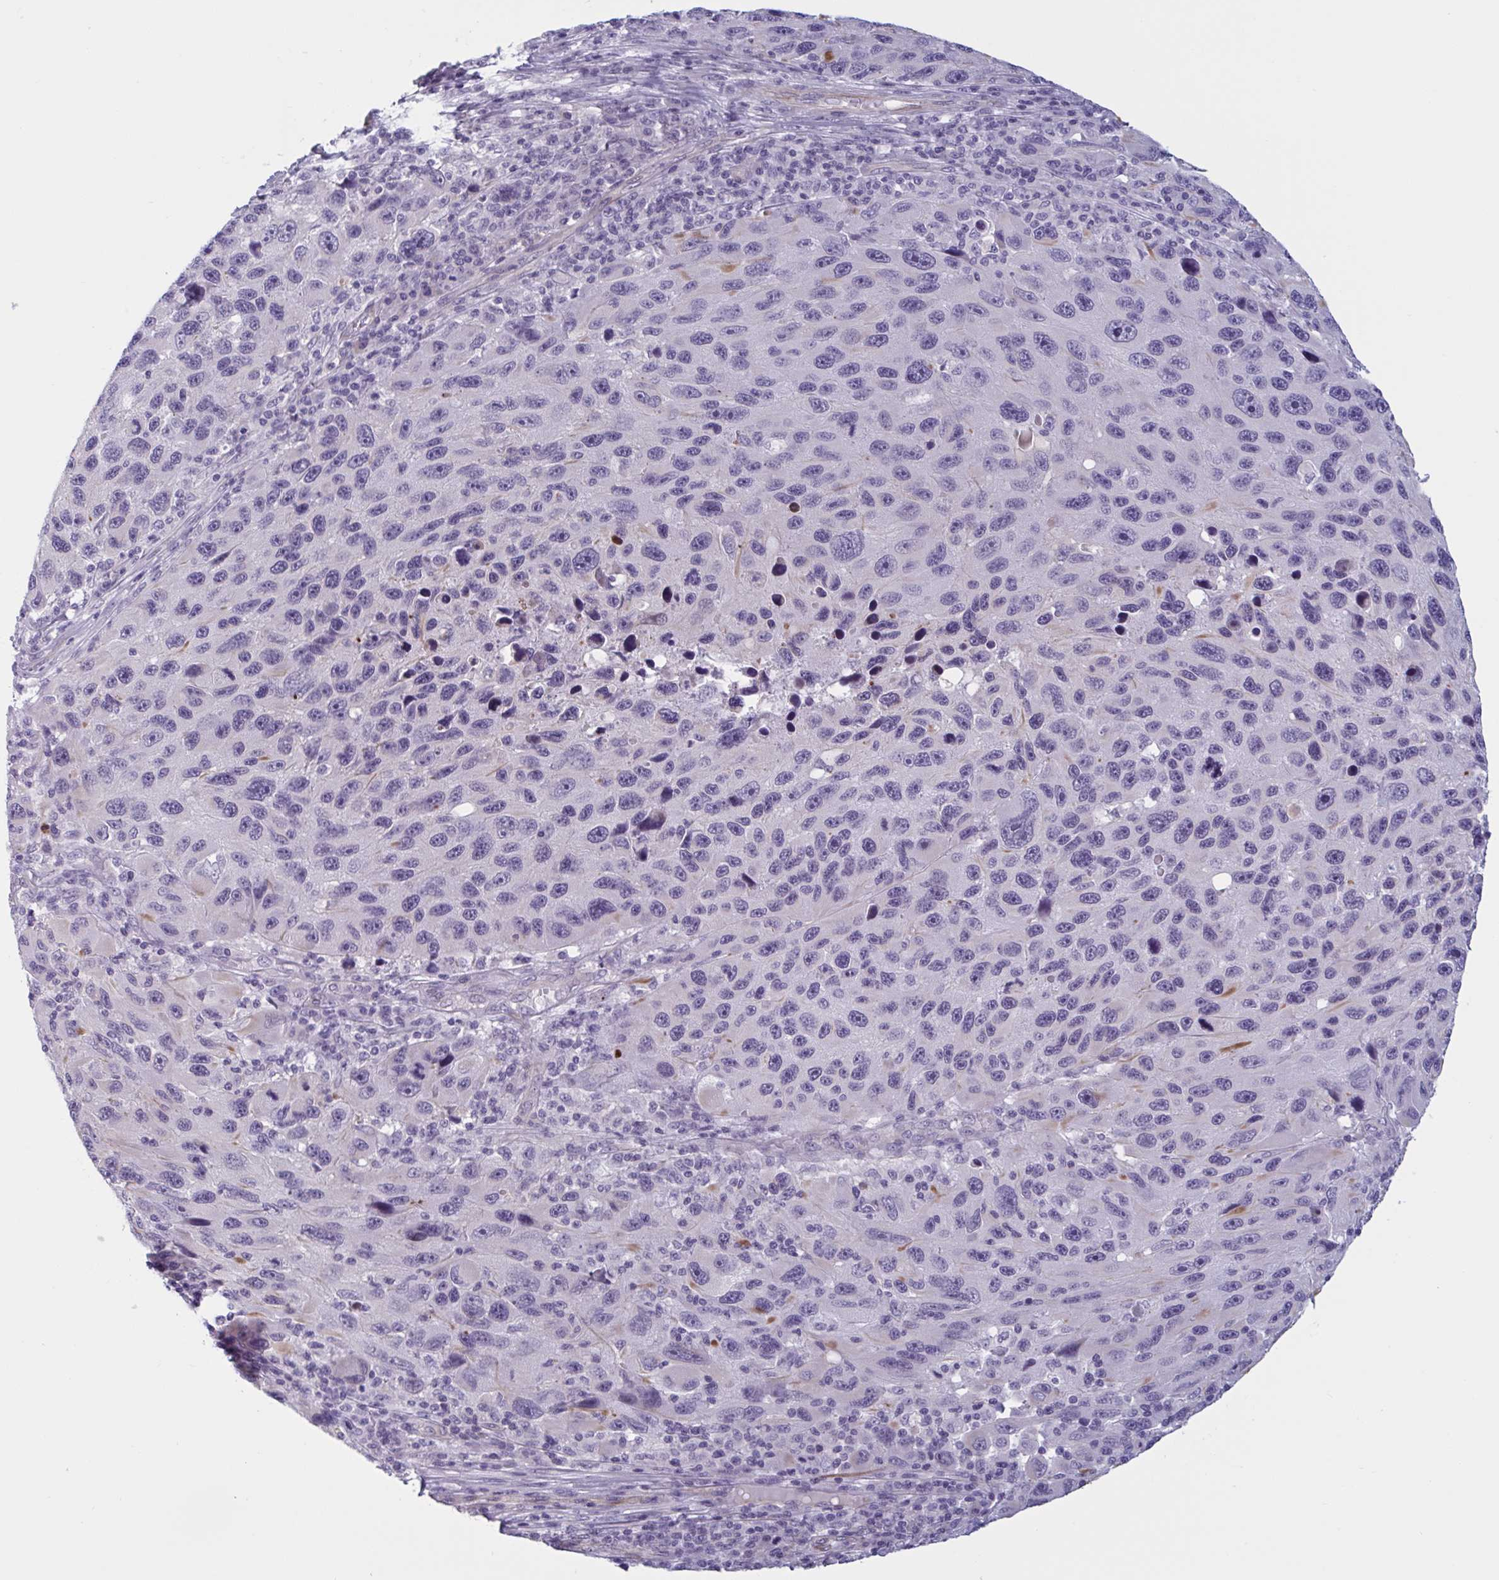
{"staining": {"intensity": "negative", "quantity": "none", "location": "none"}, "tissue": "melanoma", "cell_type": "Tumor cells", "image_type": "cancer", "snomed": [{"axis": "morphology", "description": "Malignant melanoma, NOS"}, {"axis": "topography", "description": "Skin"}], "caption": "An image of melanoma stained for a protein reveals no brown staining in tumor cells.", "gene": "OR1L3", "patient": {"sex": "male", "age": 53}}